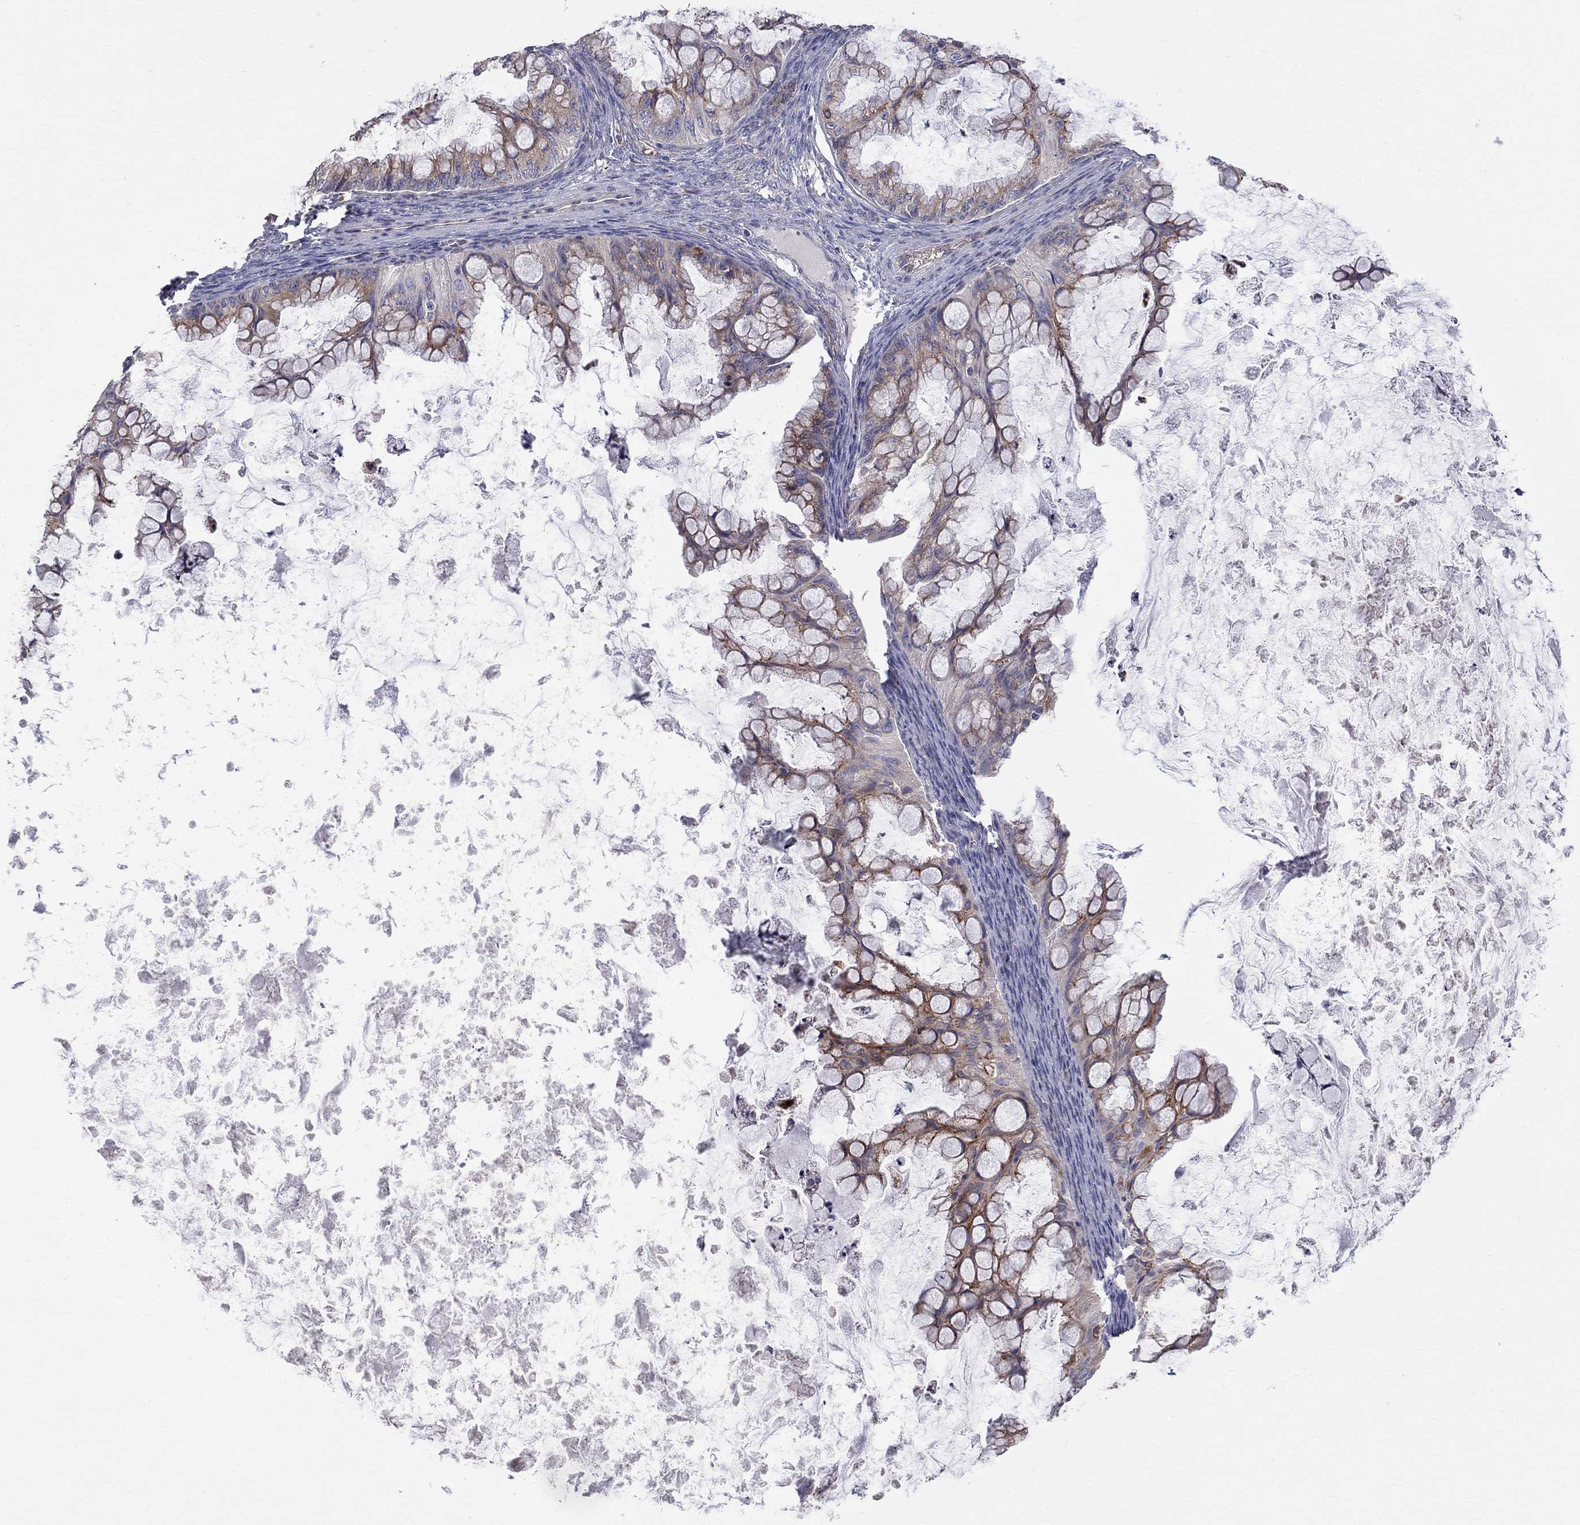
{"staining": {"intensity": "moderate", "quantity": "25%-75%", "location": "cytoplasmic/membranous"}, "tissue": "ovarian cancer", "cell_type": "Tumor cells", "image_type": "cancer", "snomed": [{"axis": "morphology", "description": "Cystadenocarcinoma, mucinous, NOS"}, {"axis": "topography", "description": "Ovary"}], "caption": "A histopathology image of ovarian cancer stained for a protein shows moderate cytoplasmic/membranous brown staining in tumor cells.", "gene": "CASTOR1", "patient": {"sex": "female", "age": 35}}